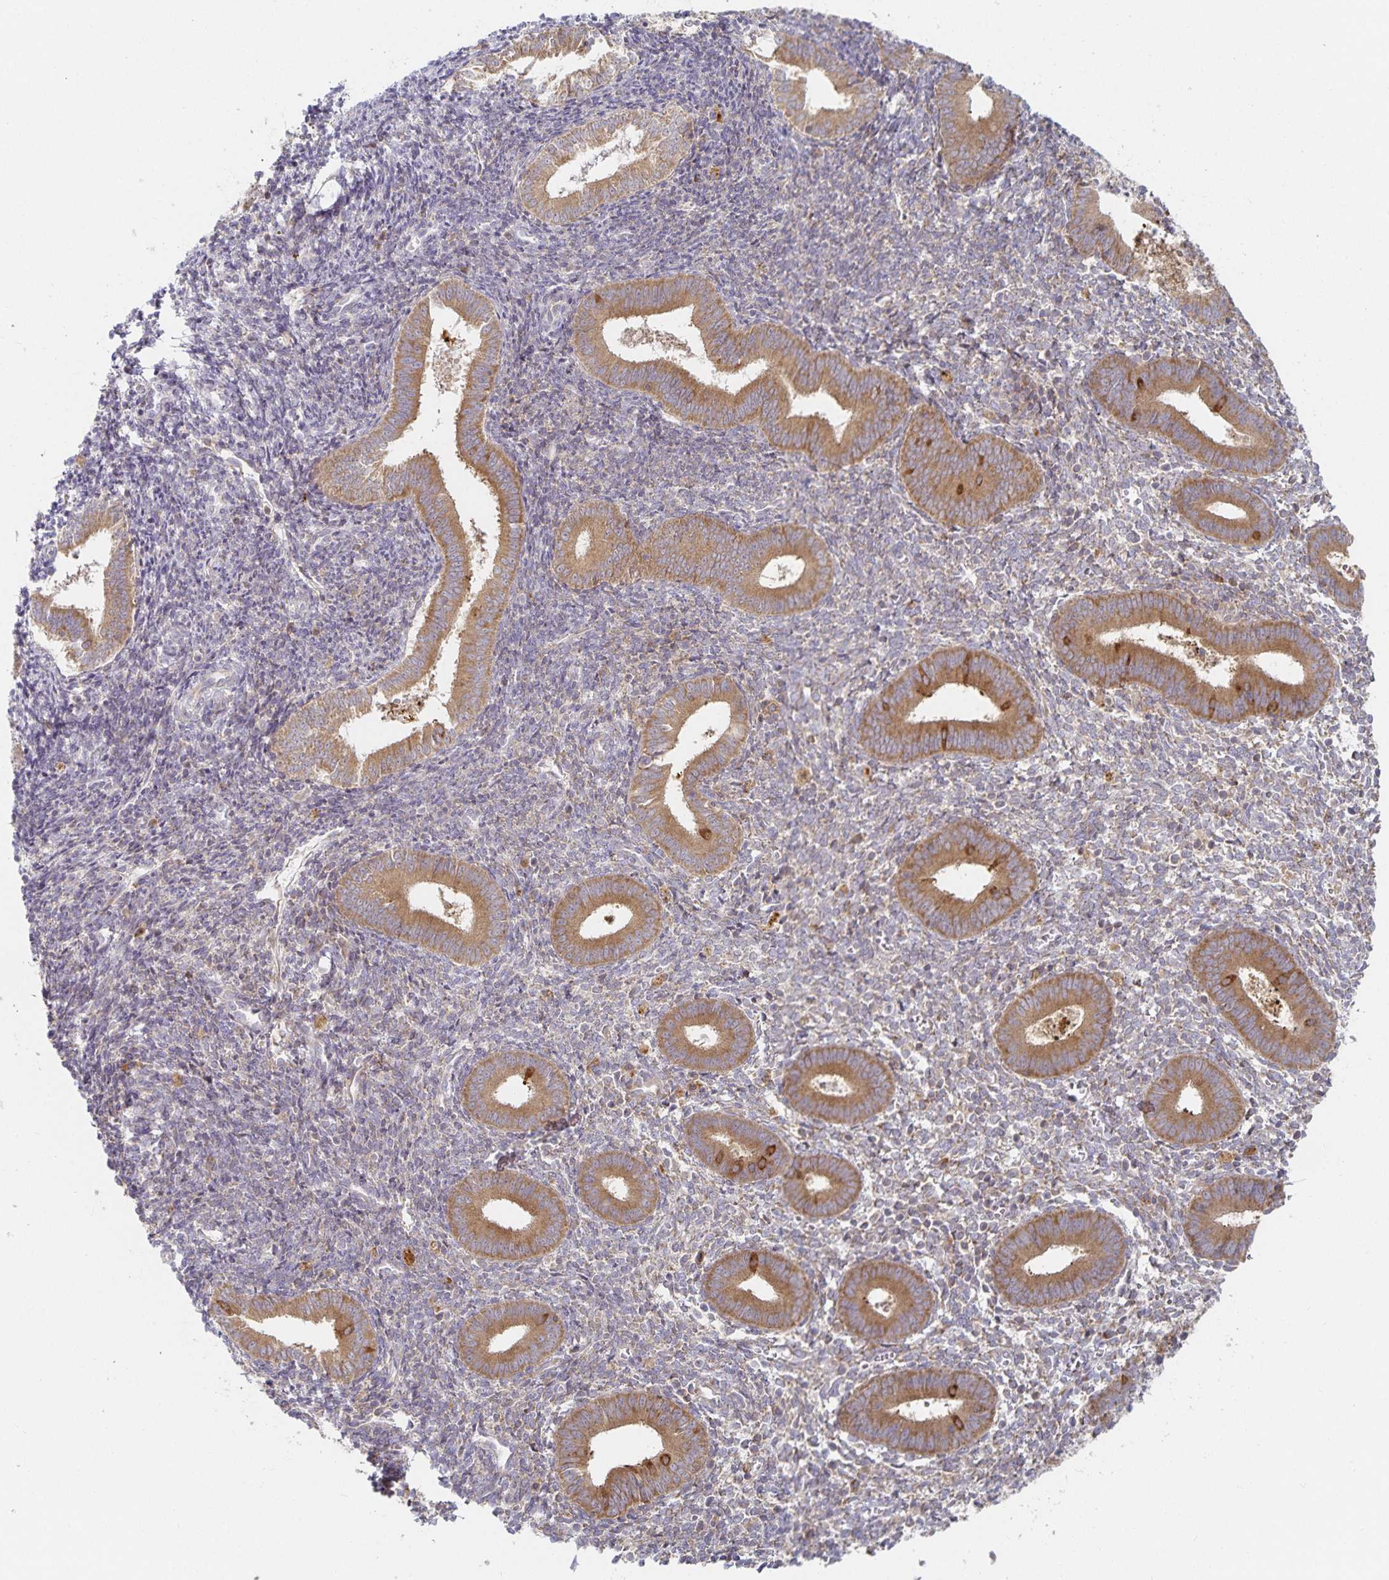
{"staining": {"intensity": "negative", "quantity": "none", "location": "none"}, "tissue": "endometrium", "cell_type": "Cells in endometrial stroma", "image_type": "normal", "snomed": [{"axis": "morphology", "description": "Normal tissue, NOS"}, {"axis": "topography", "description": "Endometrium"}], "caption": "Cells in endometrial stroma are negative for protein expression in normal human endometrium. (Stains: DAB (3,3'-diaminobenzidine) immunohistochemistry with hematoxylin counter stain, Microscopy: brightfield microscopy at high magnification).", "gene": "NOMO1", "patient": {"sex": "female", "age": 25}}